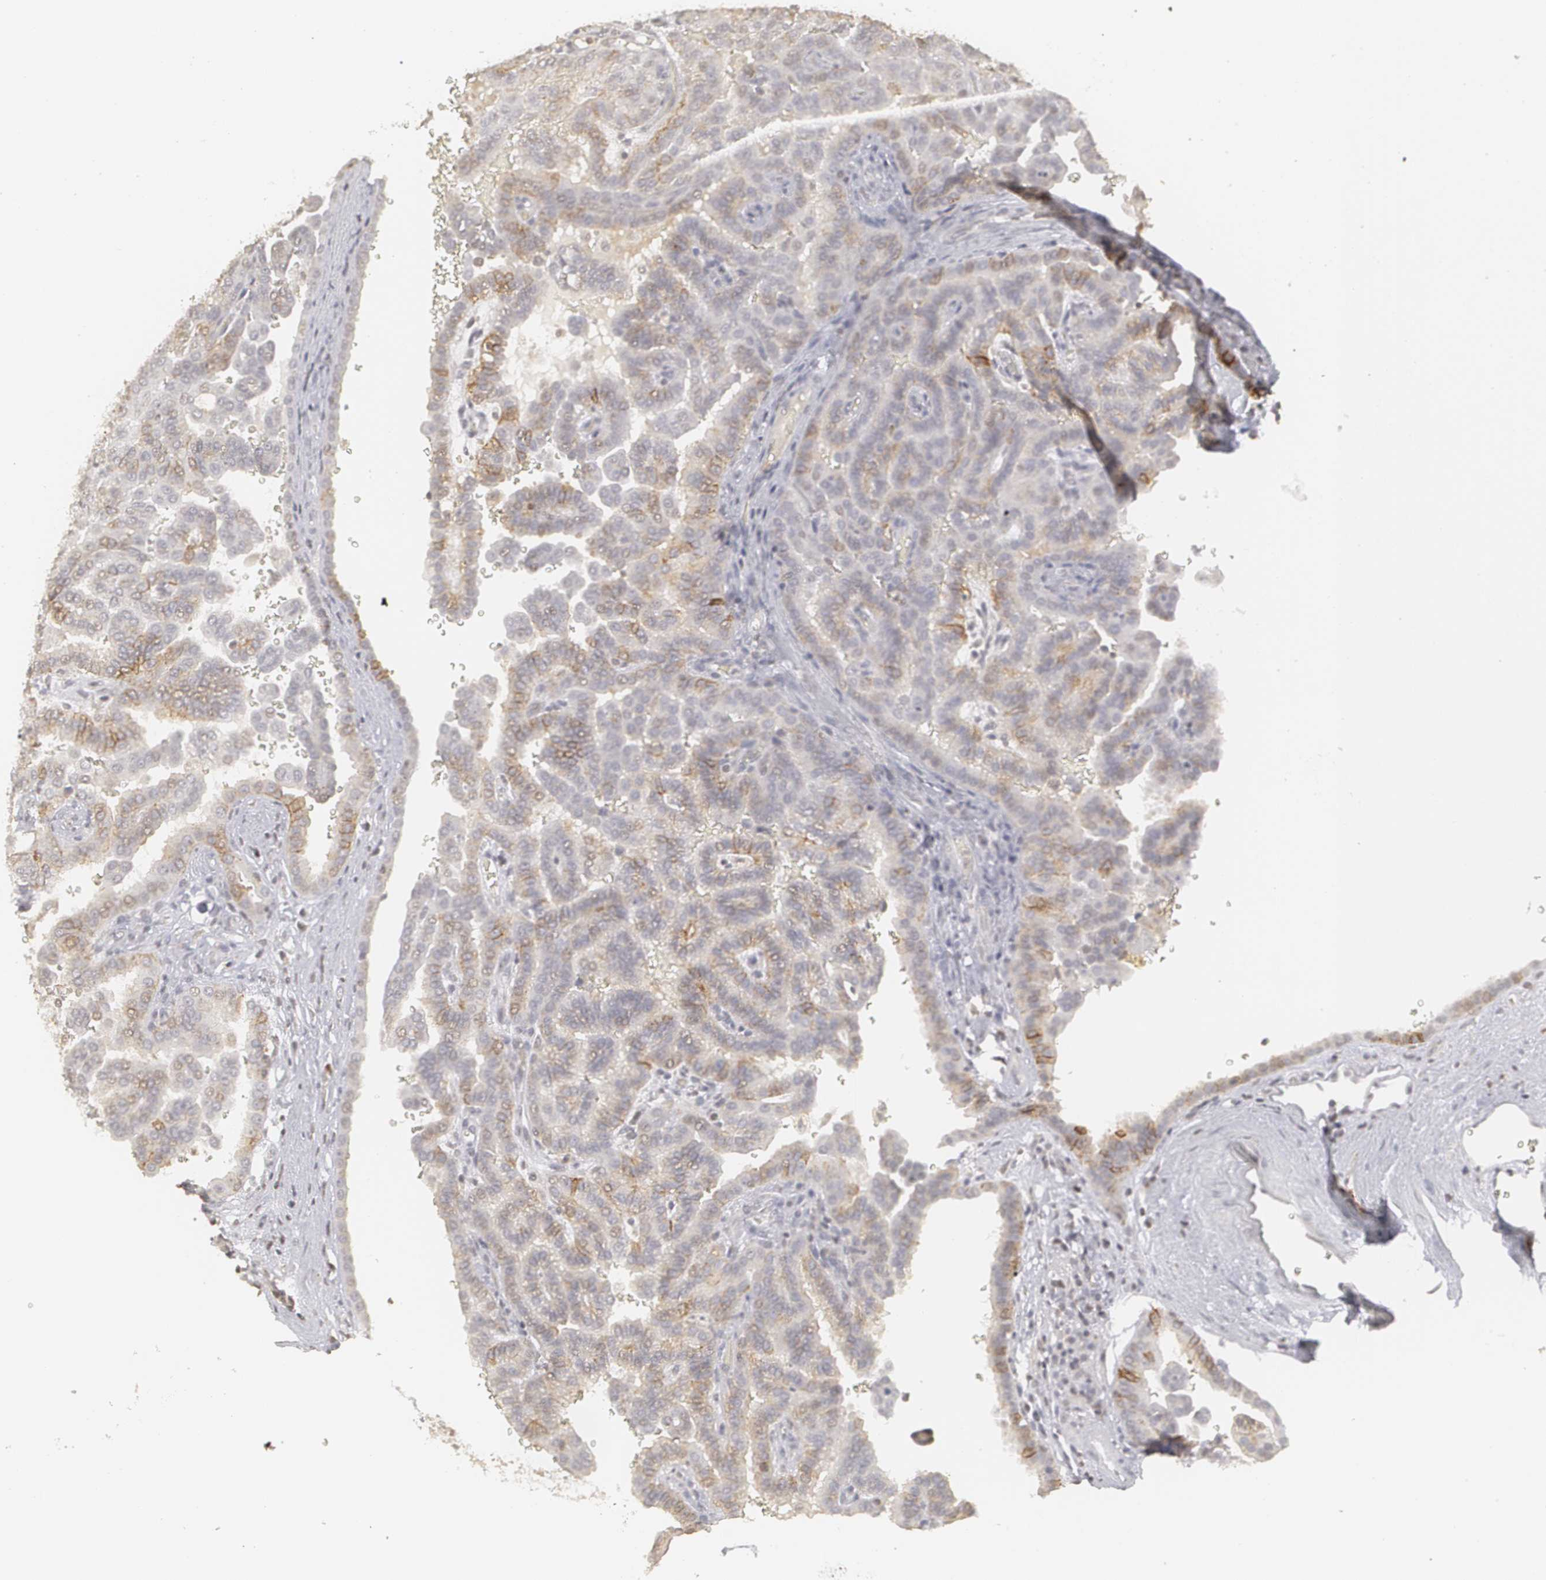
{"staining": {"intensity": "weak", "quantity": "<25%", "location": "cytoplasmic/membranous"}, "tissue": "renal cancer", "cell_type": "Tumor cells", "image_type": "cancer", "snomed": [{"axis": "morphology", "description": "Adenocarcinoma, NOS"}, {"axis": "topography", "description": "Kidney"}], "caption": "The photomicrograph reveals no significant positivity in tumor cells of renal cancer (adenocarcinoma).", "gene": "CLDN2", "patient": {"sex": "male", "age": 61}}